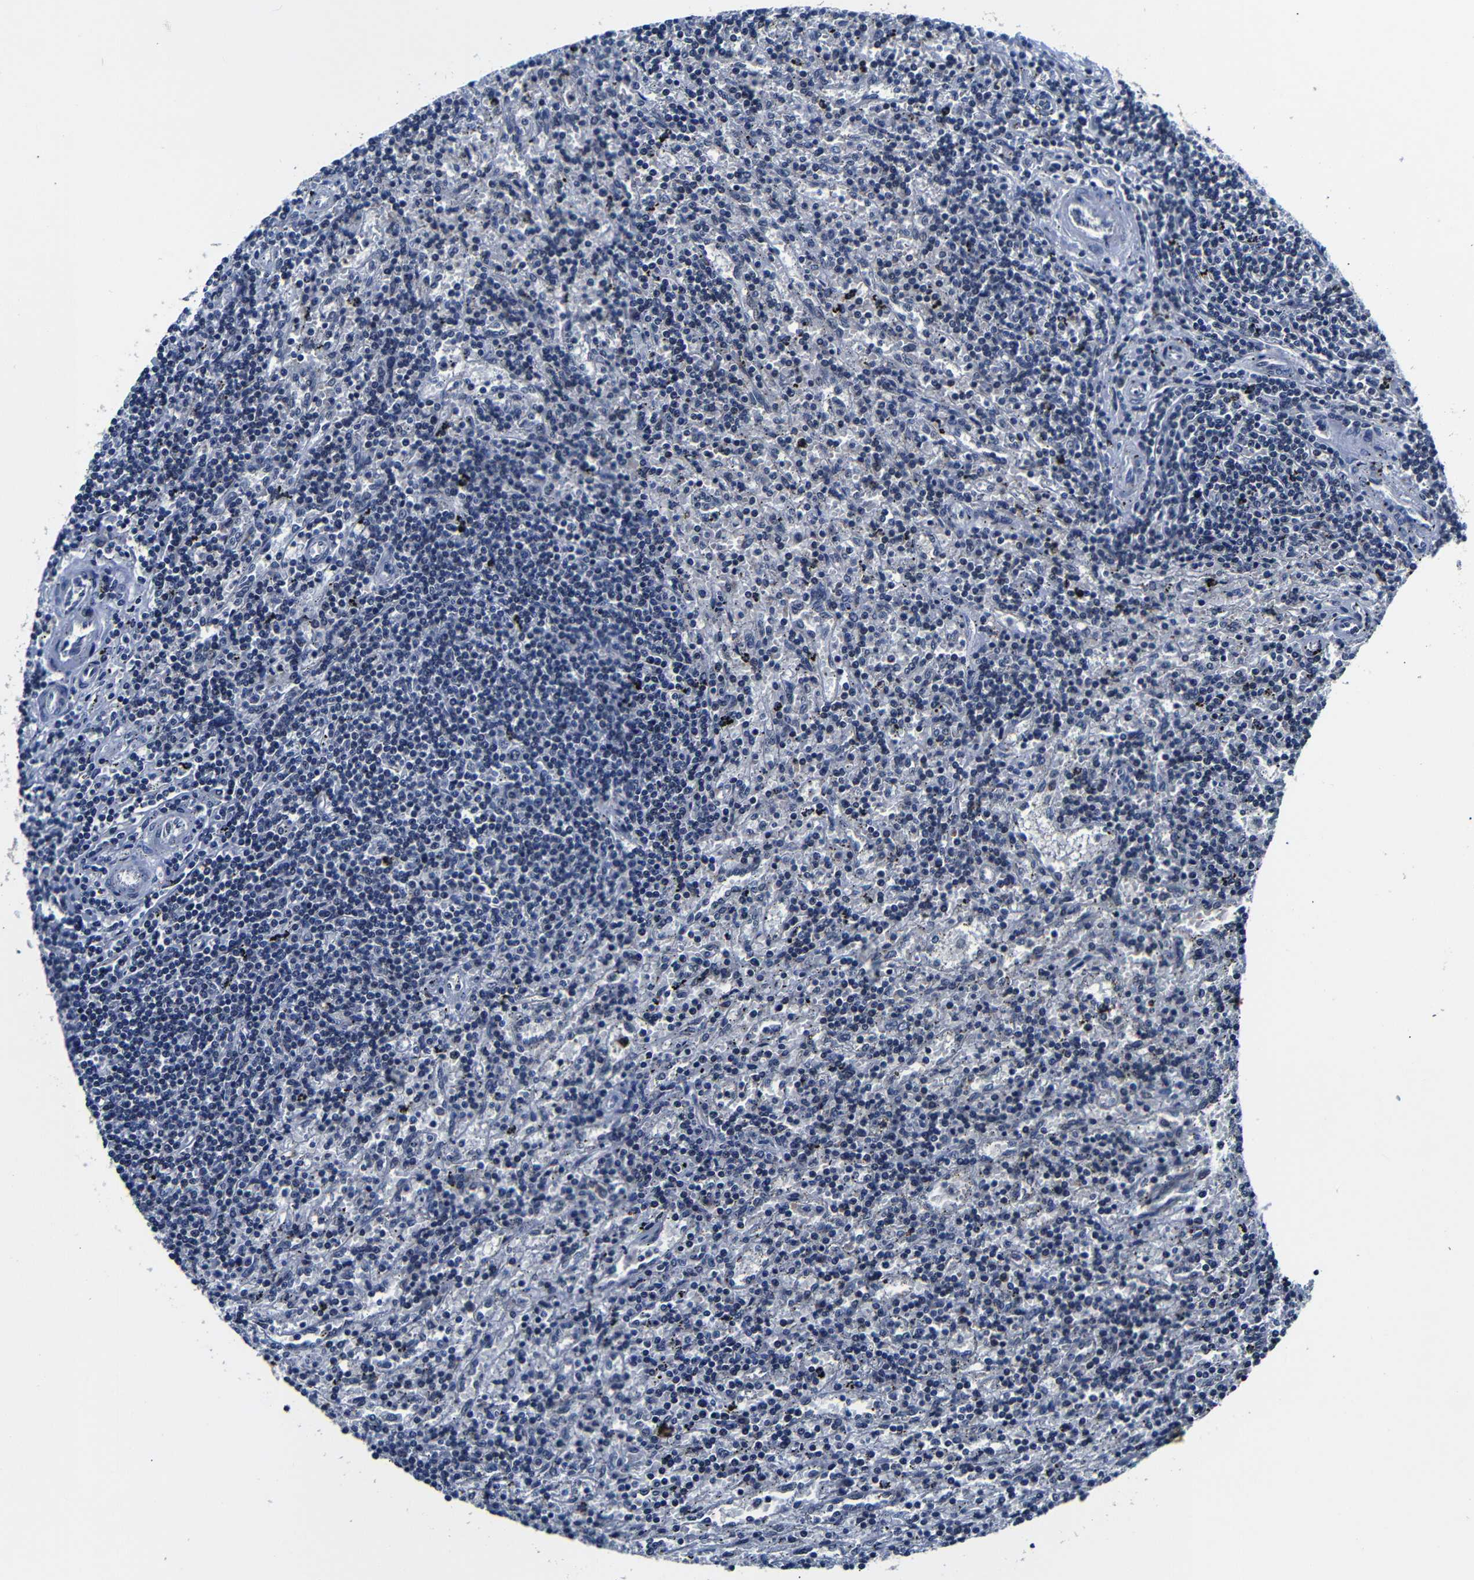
{"staining": {"intensity": "negative", "quantity": "none", "location": "none"}, "tissue": "lymphoma", "cell_type": "Tumor cells", "image_type": "cancer", "snomed": [{"axis": "morphology", "description": "Malignant lymphoma, non-Hodgkin's type, Low grade"}, {"axis": "topography", "description": "Spleen"}], "caption": "IHC photomicrograph of neoplastic tissue: malignant lymphoma, non-Hodgkin's type (low-grade) stained with DAB reveals no significant protein staining in tumor cells.", "gene": "DEPP1", "patient": {"sex": "male", "age": 76}}